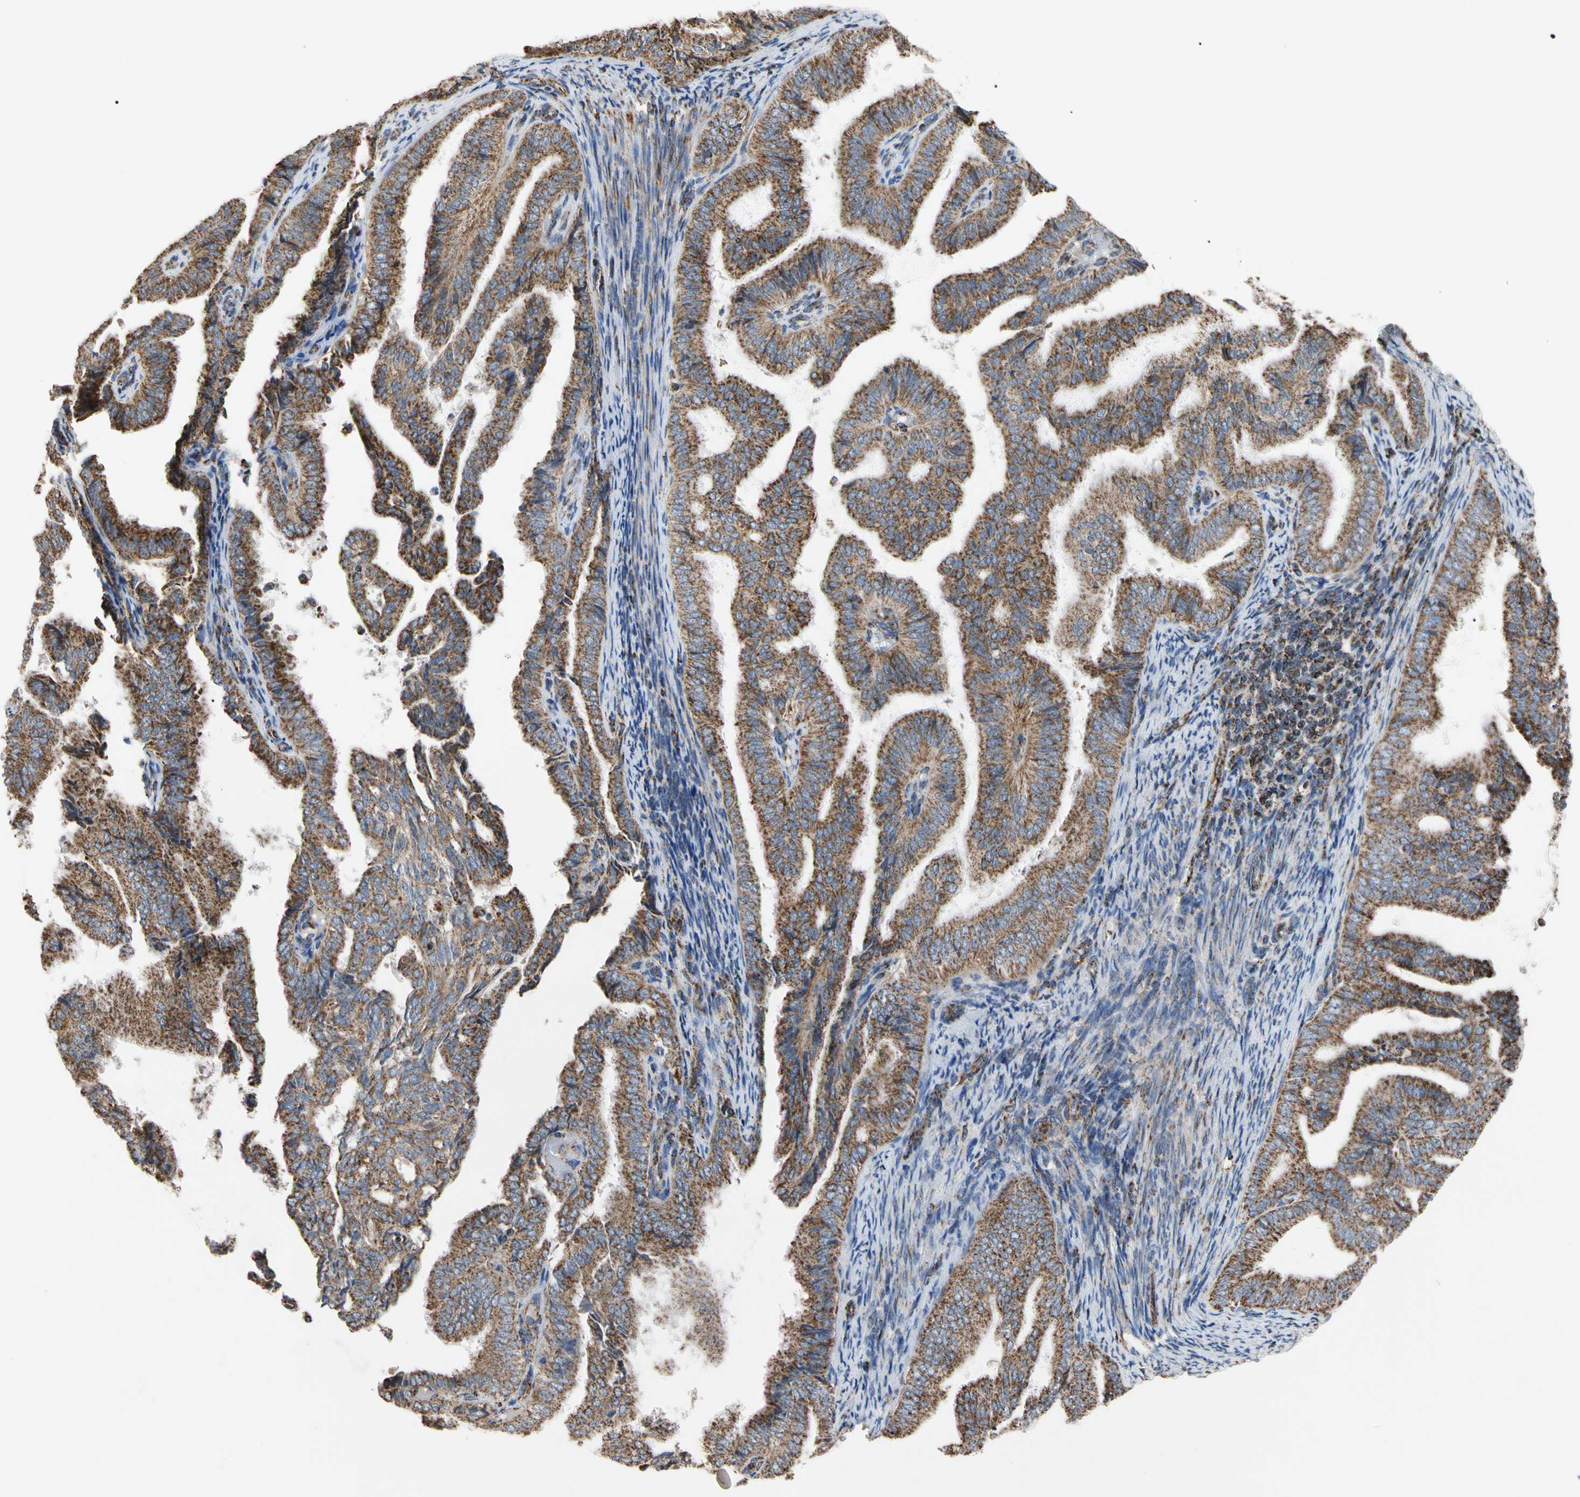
{"staining": {"intensity": "strong", "quantity": ">75%", "location": "cytoplasmic/membranous"}, "tissue": "endometrial cancer", "cell_type": "Tumor cells", "image_type": "cancer", "snomed": [{"axis": "morphology", "description": "Adenocarcinoma, NOS"}, {"axis": "topography", "description": "Endometrium"}], "caption": "About >75% of tumor cells in human endometrial adenocarcinoma reveal strong cytoplasmic/membranous protein positivity as visualized by brown immunohistochemical staining.", "gene": "FAM110B", "patient": {"sex": "female", "age": 58}}